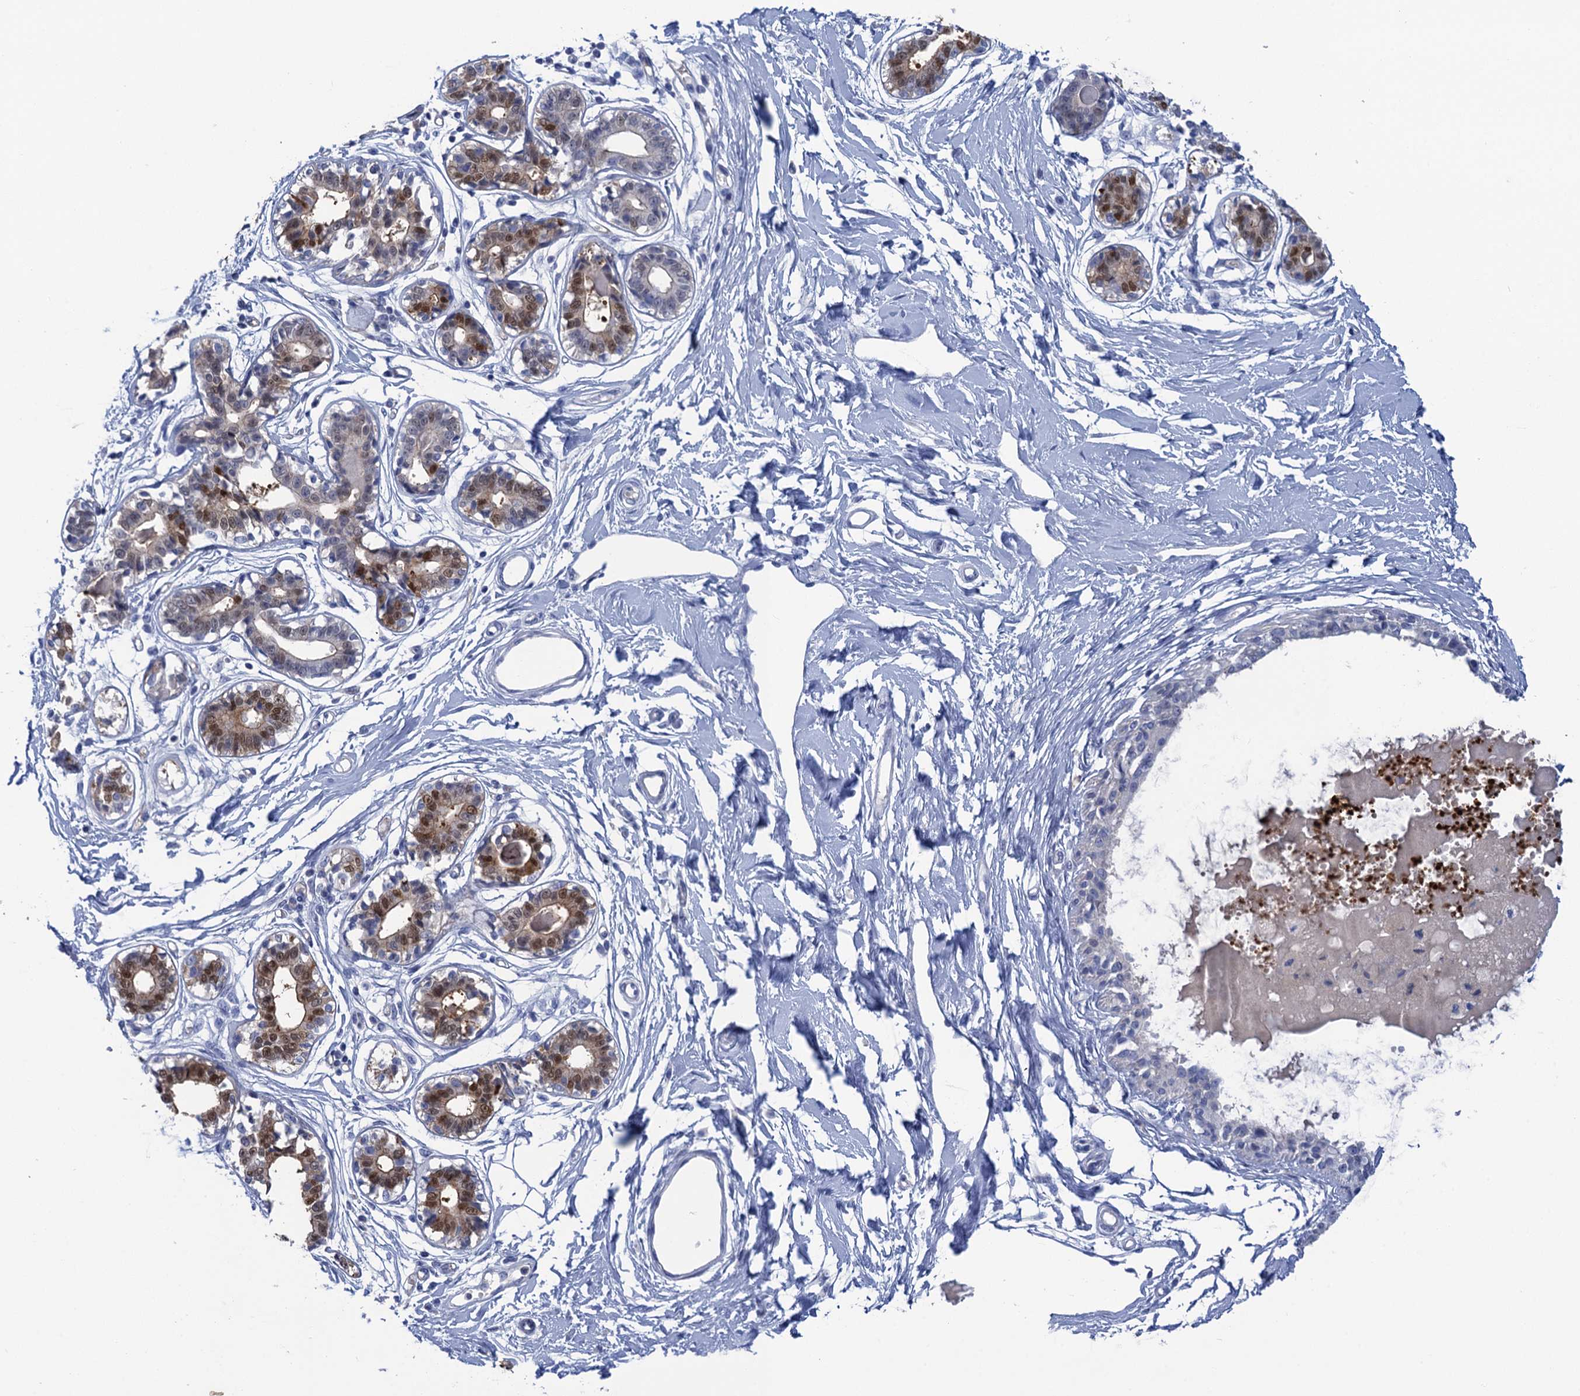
{"staining": {"intensity": "negative", "quantity": "none", "location": "none"}, "tissue": "breast", "cell_type": "Adipocytes", "image_type": "normal", "snomed": [{"axis": "morphology", "description": "Normal tissue, NOS"}, {"axis": "topography", "description": "Breast"}], "caption": "IHC of unremarkable breast reveals no staining in adipocytes.", "gene": "CALML5", "patient": {"sex": "female", "age": 45}}